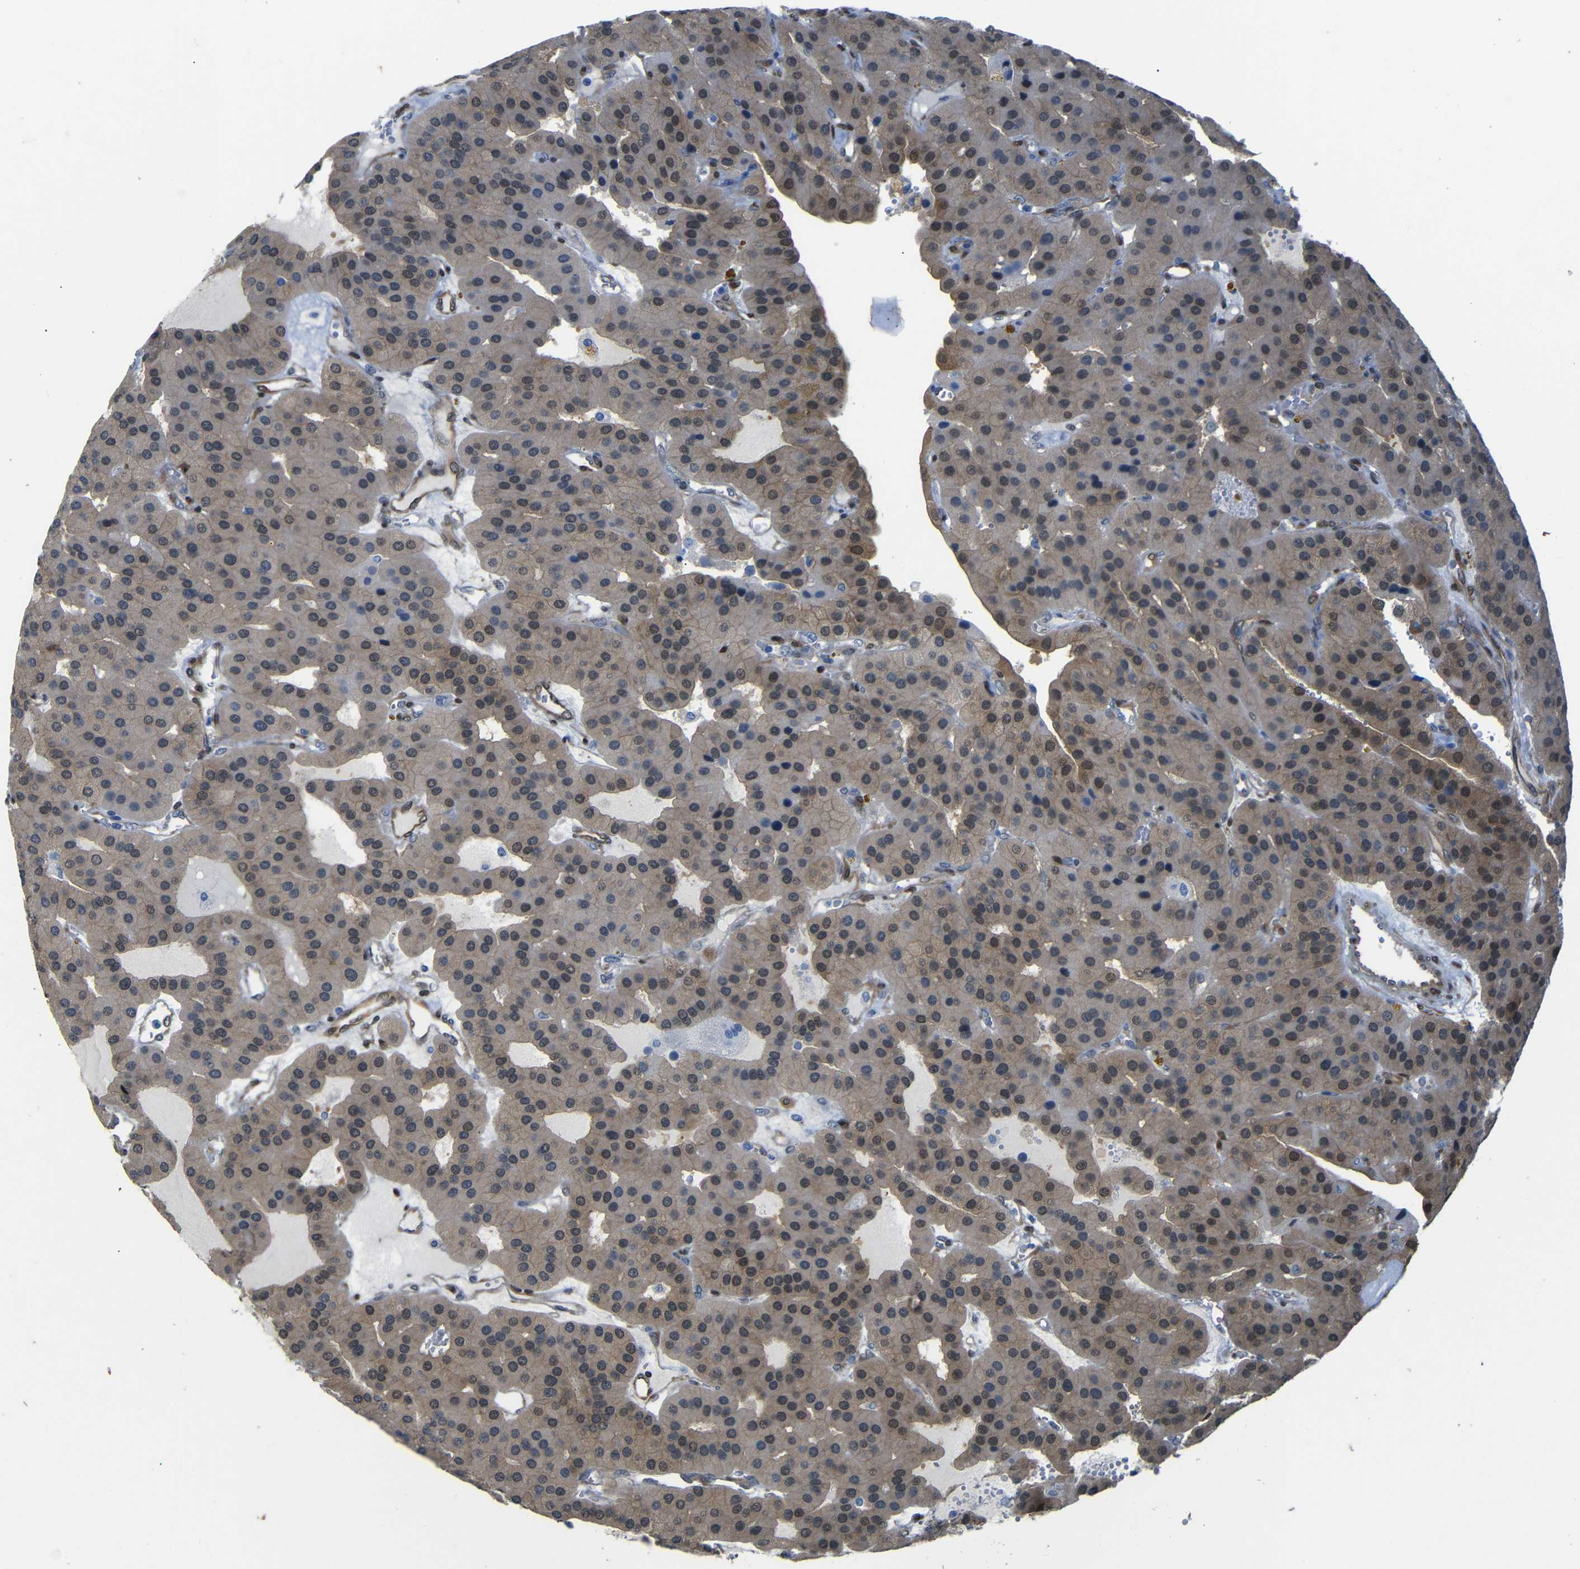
{"staining": {"intensity": "weak", "quantity": ">75%", "location": "cytoplasmic/membranous,nuclear"}, "tissue": "parathyroid gland", "cell_type": "Glandular cells", "image_type": "normal", "snomed": [{"axis": "morphology", "description": "Normal tissue, NOS"}, {"axis": "morphology", "description": "Adenoma, NOS"}, {"axis": "topography", "description": "Parathyroid gland"}], "caption": "Weak cytoplasmic/membranous,nuclear expression is appreciated in approximately >75% of glandular cells in benign parathyroid gland. The protein is shown in brown color, while the nuclei are stained blue.", "gene": "YAP1", "patient": {"sex": "female", "age": 86}}